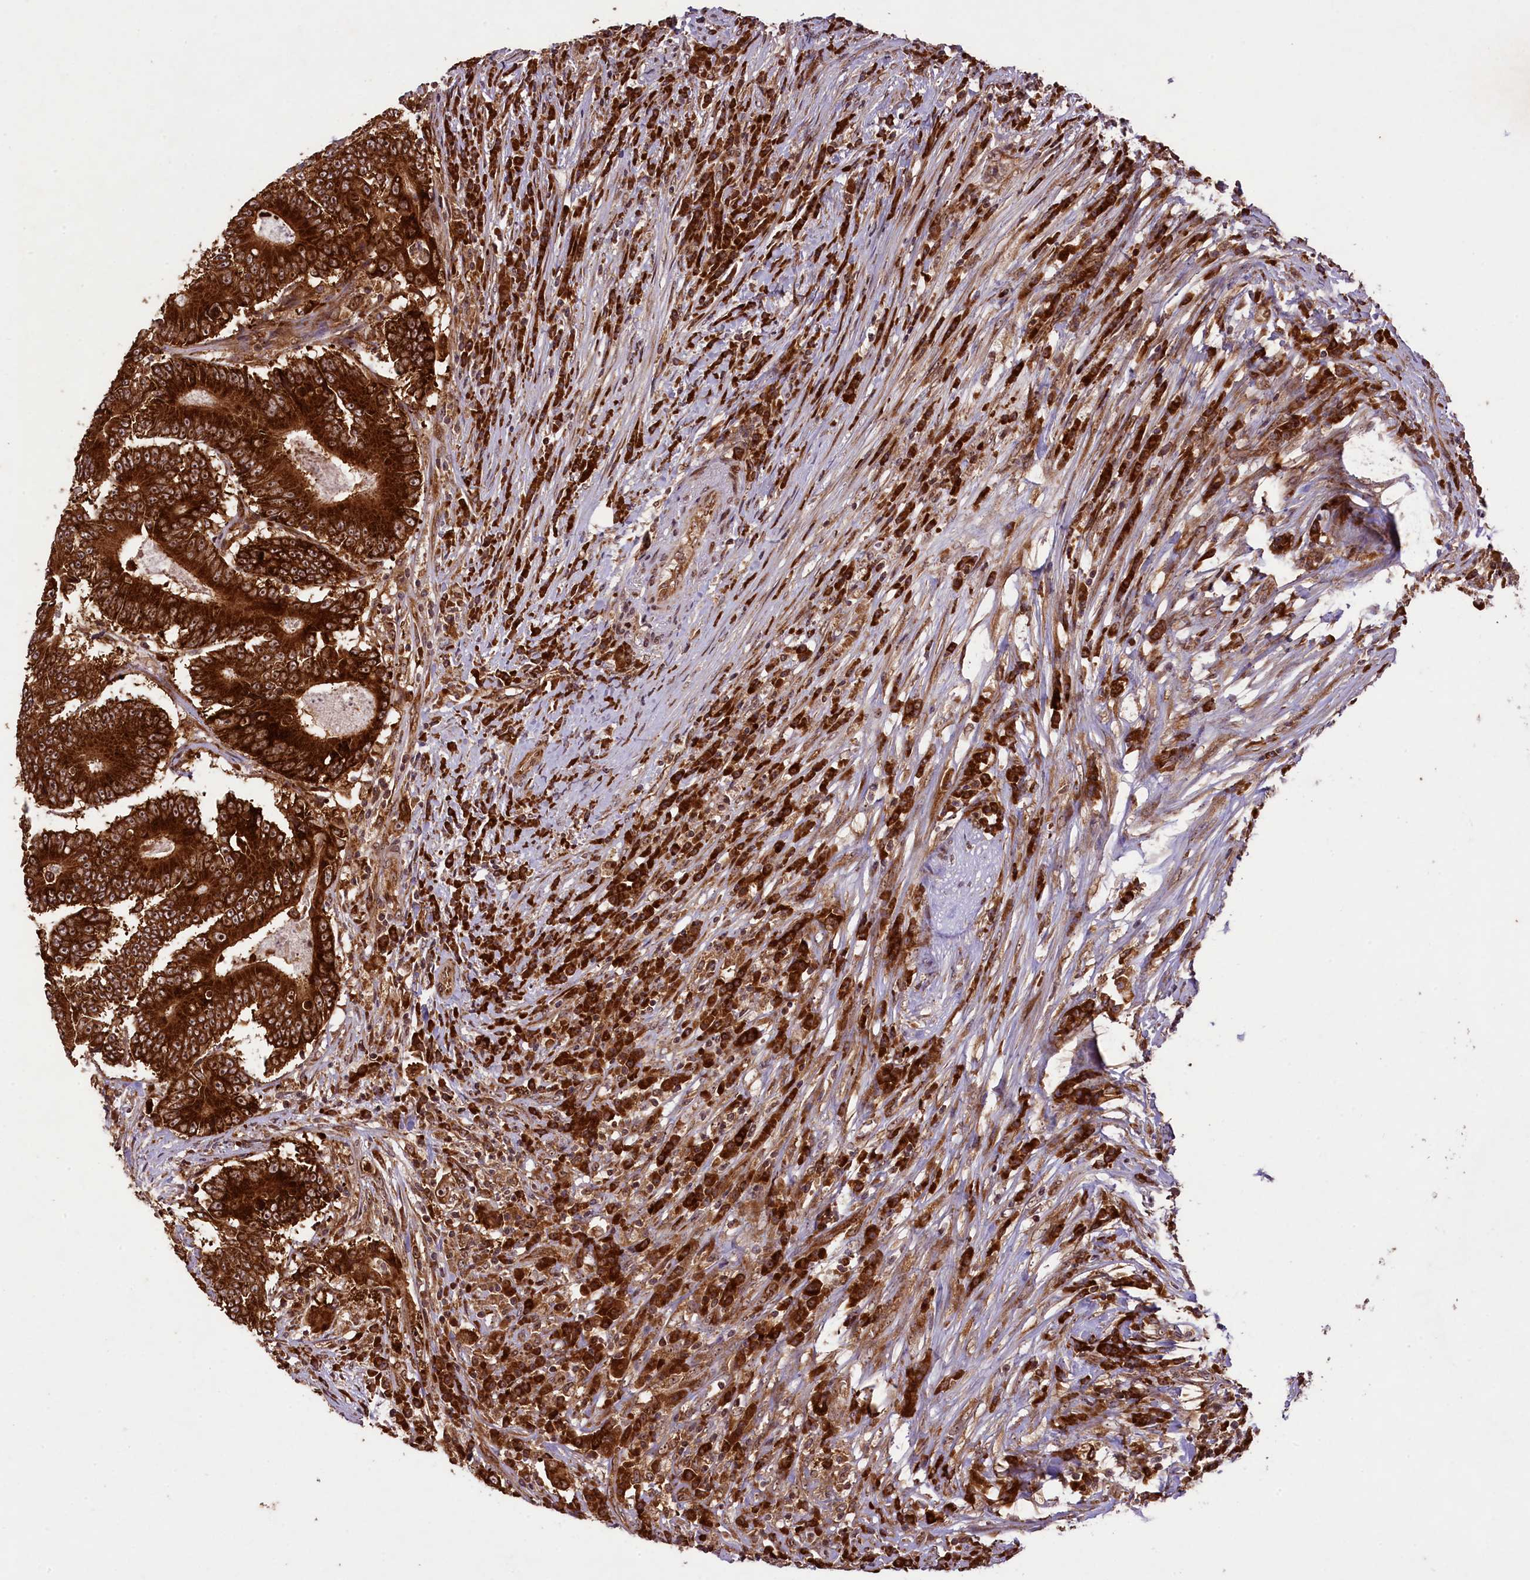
{"staining": {"intensity": "strong", "quantity": ">75%", "location": "cytoplasmic/membranous,nuclear"}, "tissue": "colorectal cancer", "cell_type": "Tumor cells", "image_type": "cancer", "snomed": [{"axis": "morphology", "description": "Adenocarcinoma, NOS"}, {"axis": "topography", "description": "Colon"}], "caption": "Immunohistochemical staining of human colorectal adenocarcinoma exhibits strong cytoplasmic/membranous and nuclear protein expression in about >75% of tumor cells. The staining was performed using DAB to visualize the protein expression in brown, while the nuclei were stained in blue with hematoxylin (Magnification: 20x).", "gene": "LARP4", "patient": {"sex": "male", "age": 83}}